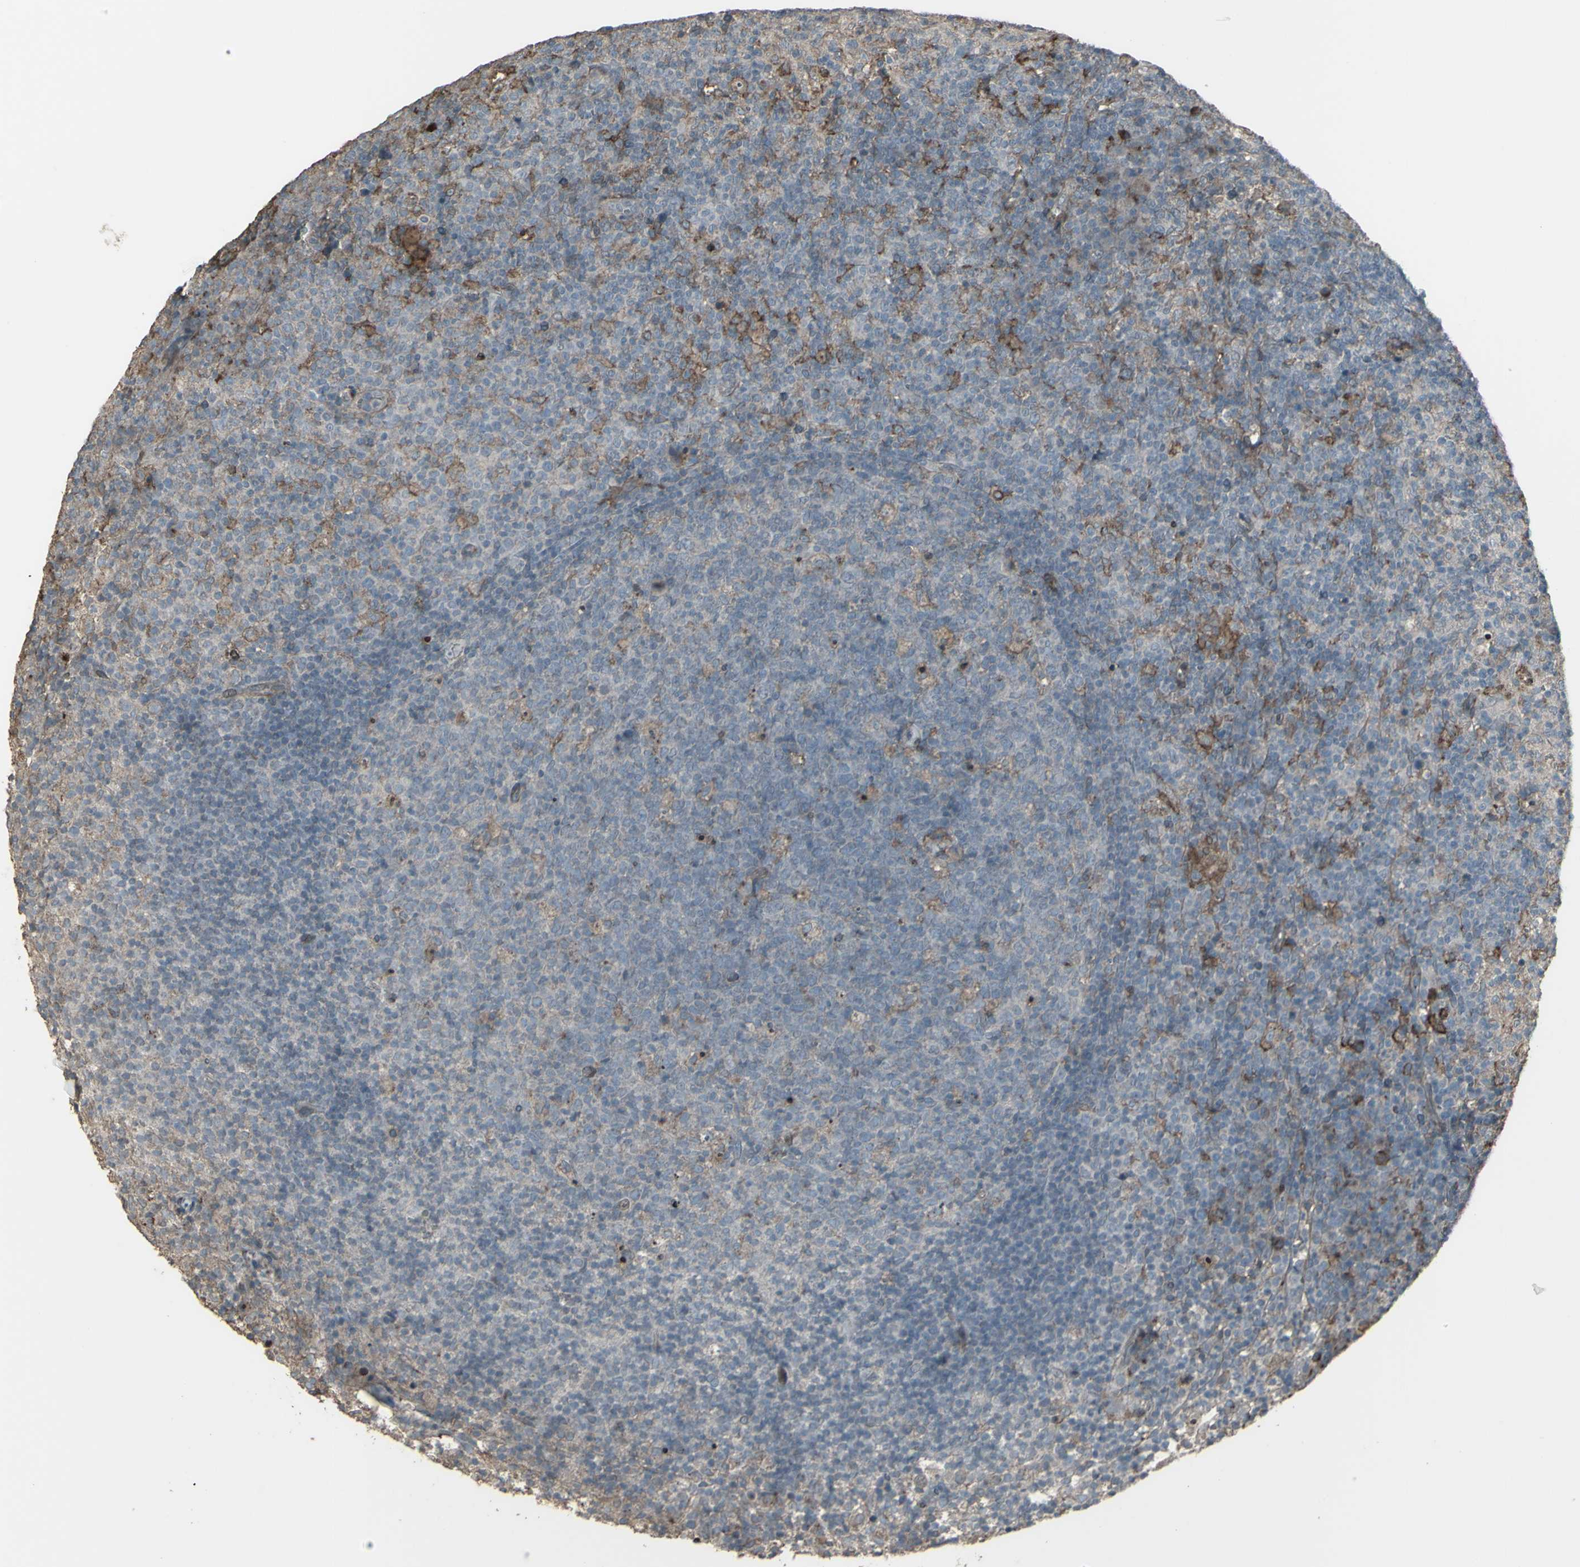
{"staining": {"intensity": "negative", "quantity": "none", "location": "none"}, "tissue": "lymph node", "cell_type": "Germinal center cells", "image_type": "normal", "snomed": [{"axis": "morphology", "description": "Normal tissue, NOS"}, {"axis": "morphology", "description": "Inflammation, NOS"}, {"axis": "topography", "description": "Lymph node"}], "caption": "This is an IHC micrograph of unremarkable human lymph node. There is no staining in germinal center cells.", "gene": "SMO", "patient": {"sex": "male", "age": 55}}